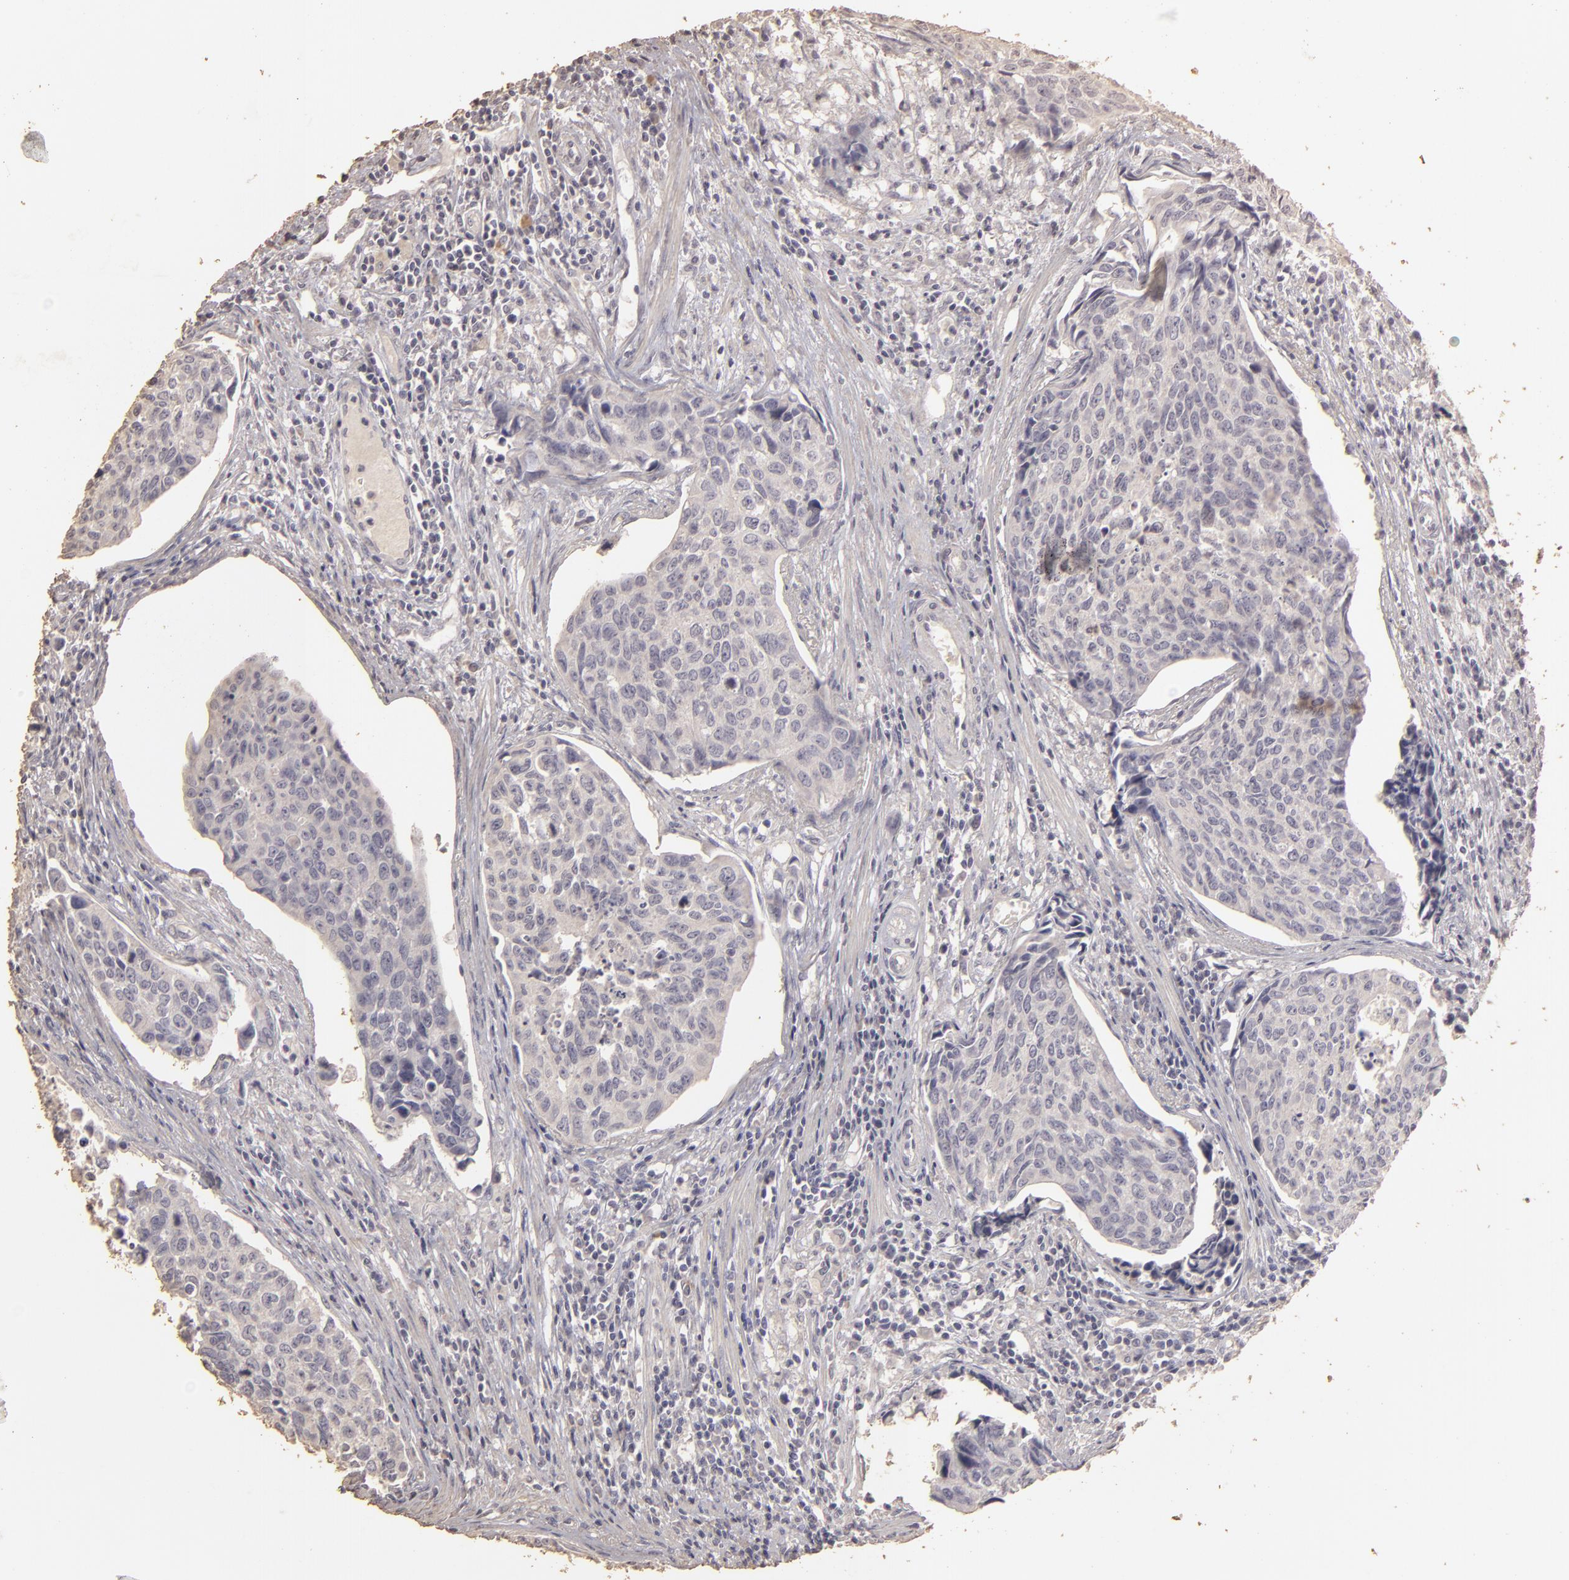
{"staining": {"intensity": "negative", "quantity": "none", "location": "none"}, "tissue": "urothelial cancer", "cell_type": "Tumor cells", "image_type": "cancer", "snomed": [{"axis": "morphology", "description": "Urothelial carcinoma, High grade"}, {"axis": "topography", "description": "Urinary bladder"}], "caption": "A histopathology image of urothelial cancer stained for a protein reveals no brown staining in tumor cells.", "gene": "BCL2L13", "patient": {"sex": "male", "age": 81}}